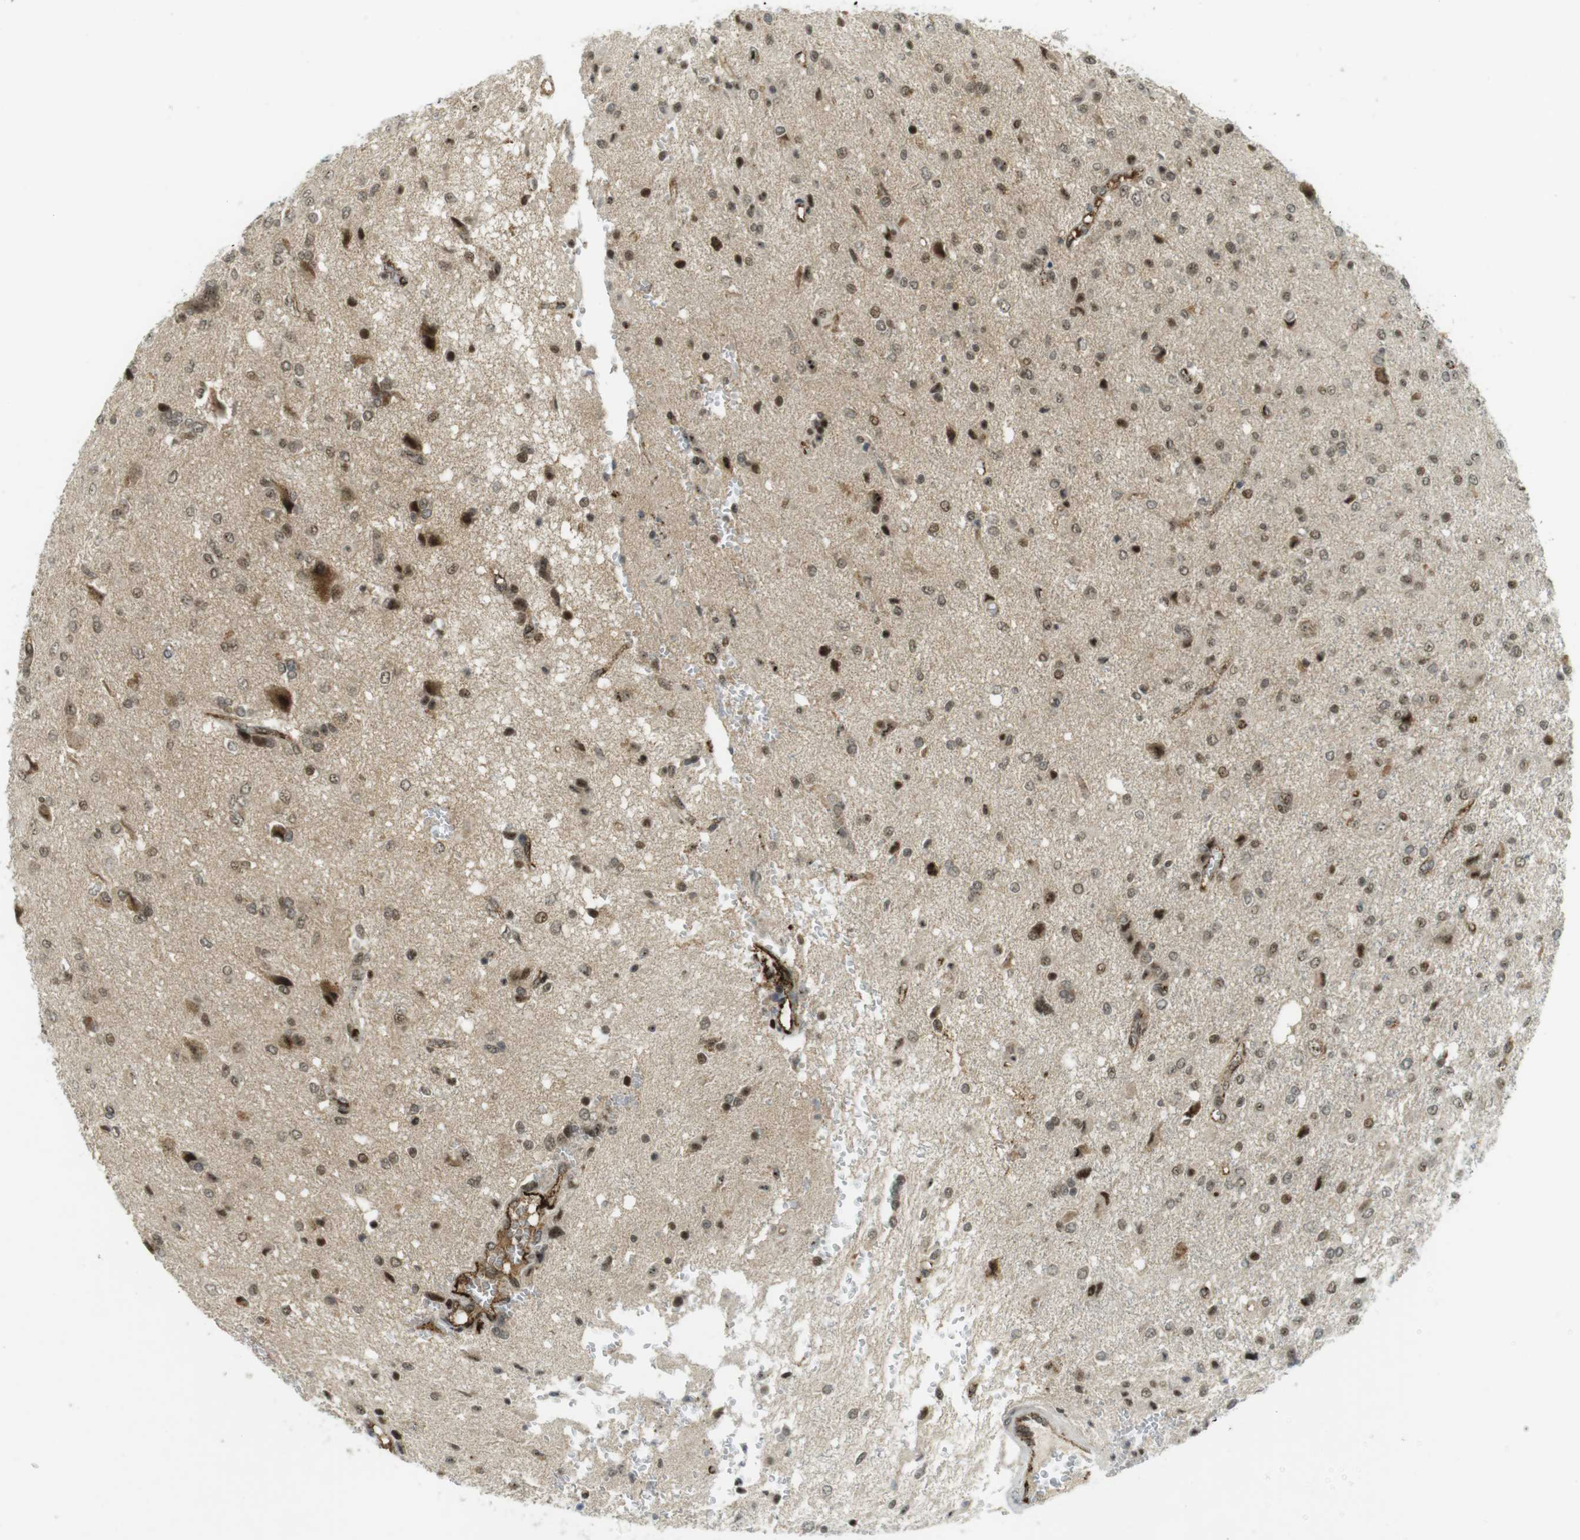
{"staining": {"intensity": "moderate", "quantity": ">75%", "location": "cytoplasmic/membranous,nuclear"}, "tissue": "glioma", "cell_type": "Tumor cells", "image_type": "cancer", "snomed": [{"axis": "morphology", "description": "Glioma, malignant, High grade"}, {"axis": "topography", "description": "Brain"}], "caption": "Immunohistochemistry (IHC) (DAB) staining of human glioma shows moderate cytoplasmic/membranous and nuclear protein staining in about >75% of tumor cells.", "gene": "PPP1R13B", "patient": {"sex": "female", "age": 59}}